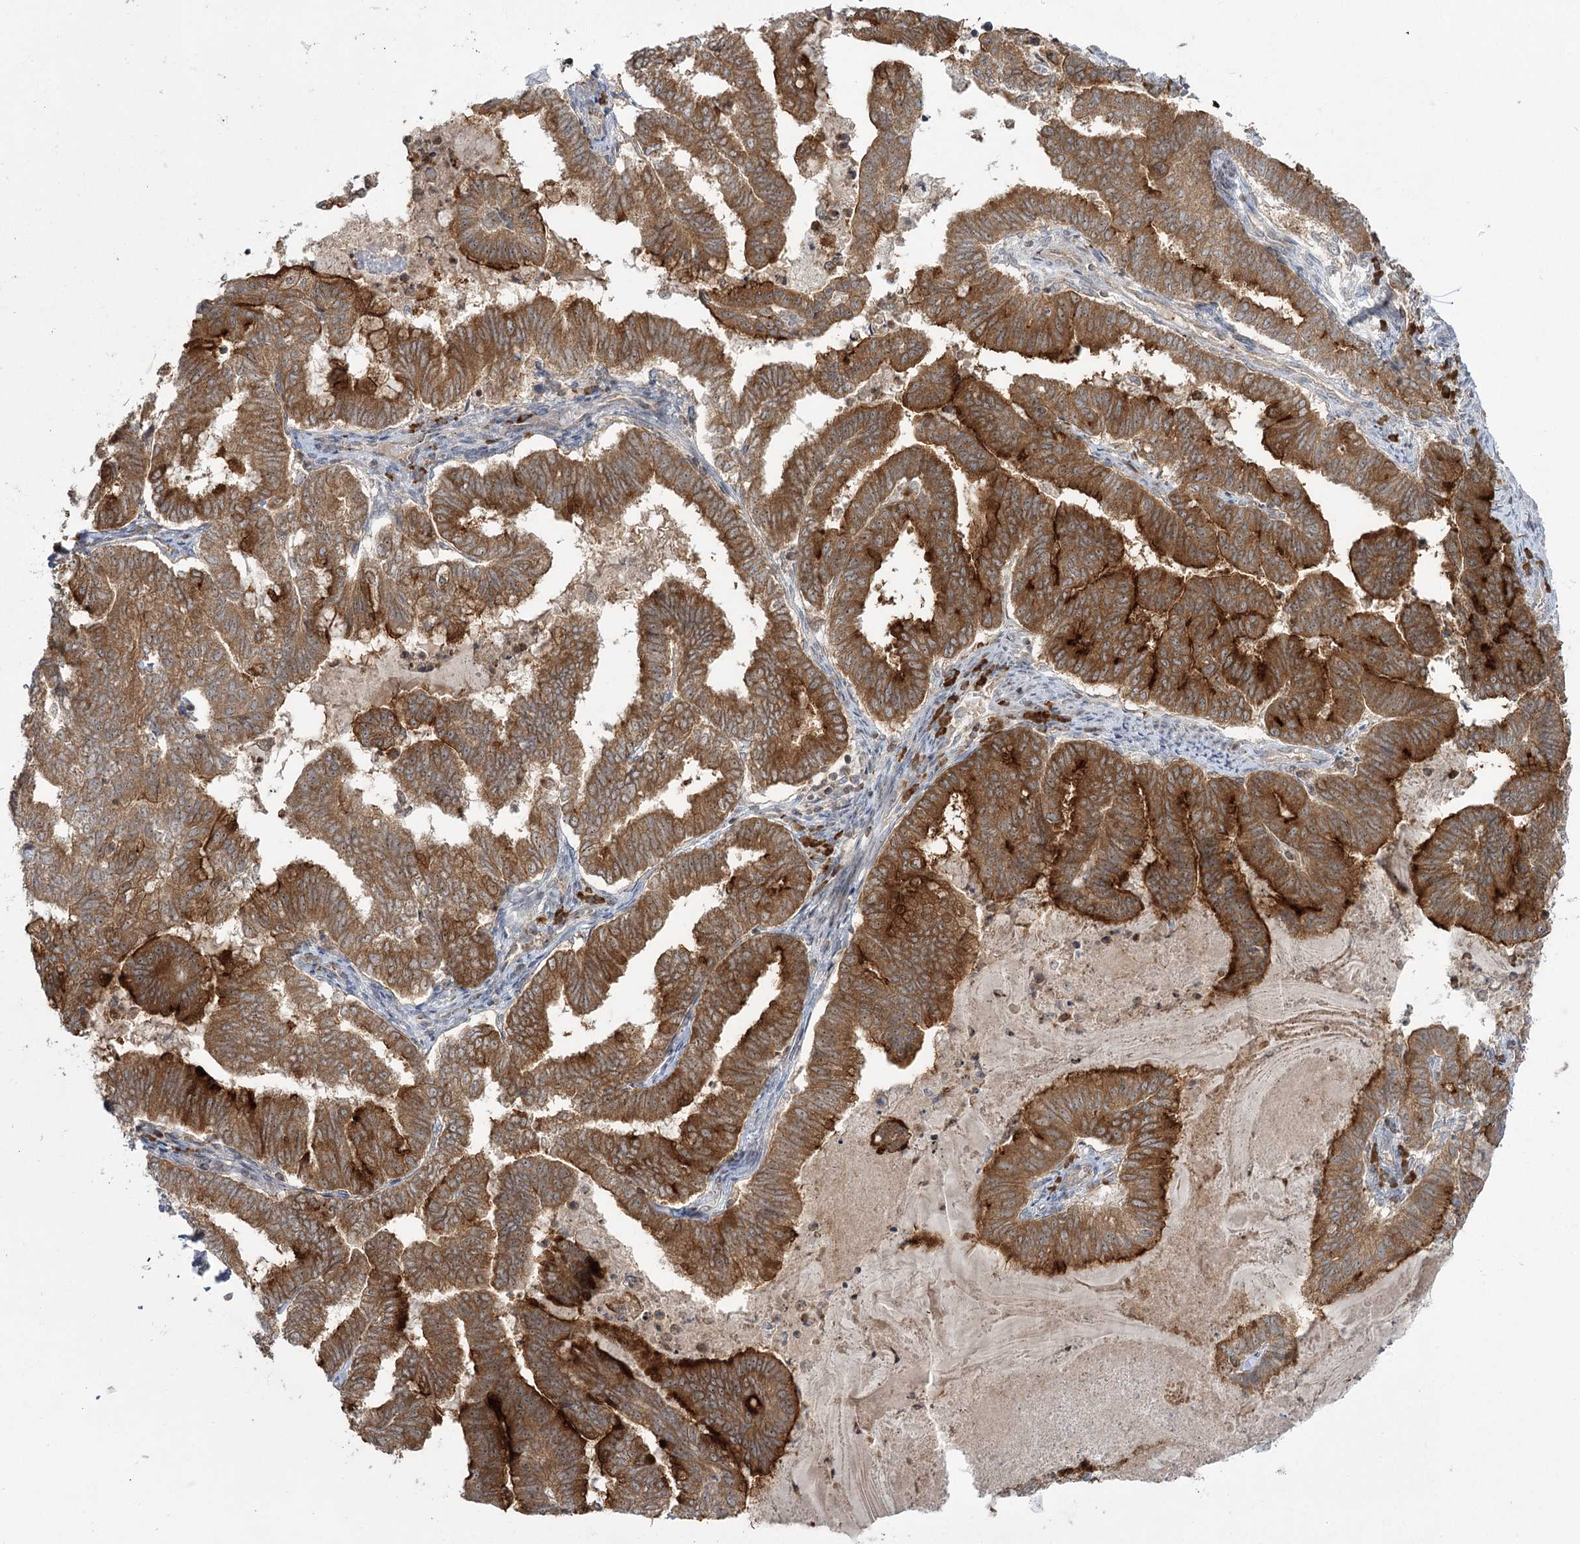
{"staining": {"intensity": "strong", "quantity": ">75%", "location": "cytoplasmic/membranous"}, "tissue": "endometrial cancer", "cell_type": "Tumor cells", "image_type": "cancer", "snomed": [{"axis": "morphology", "description": "Adenocarcinoma, NOS"}, {"axis": "topography", "description": "Endometrium"}], "caption": "Endometrial cancer (adenocarcinoma) tissue demonstrates strong cytoplasmic/membranous positivity in about >75% of tumor cells, visualized by immunohistochemistry.", "gene": "SYTL1", "patient": {"sex": "female", "age": 79}}